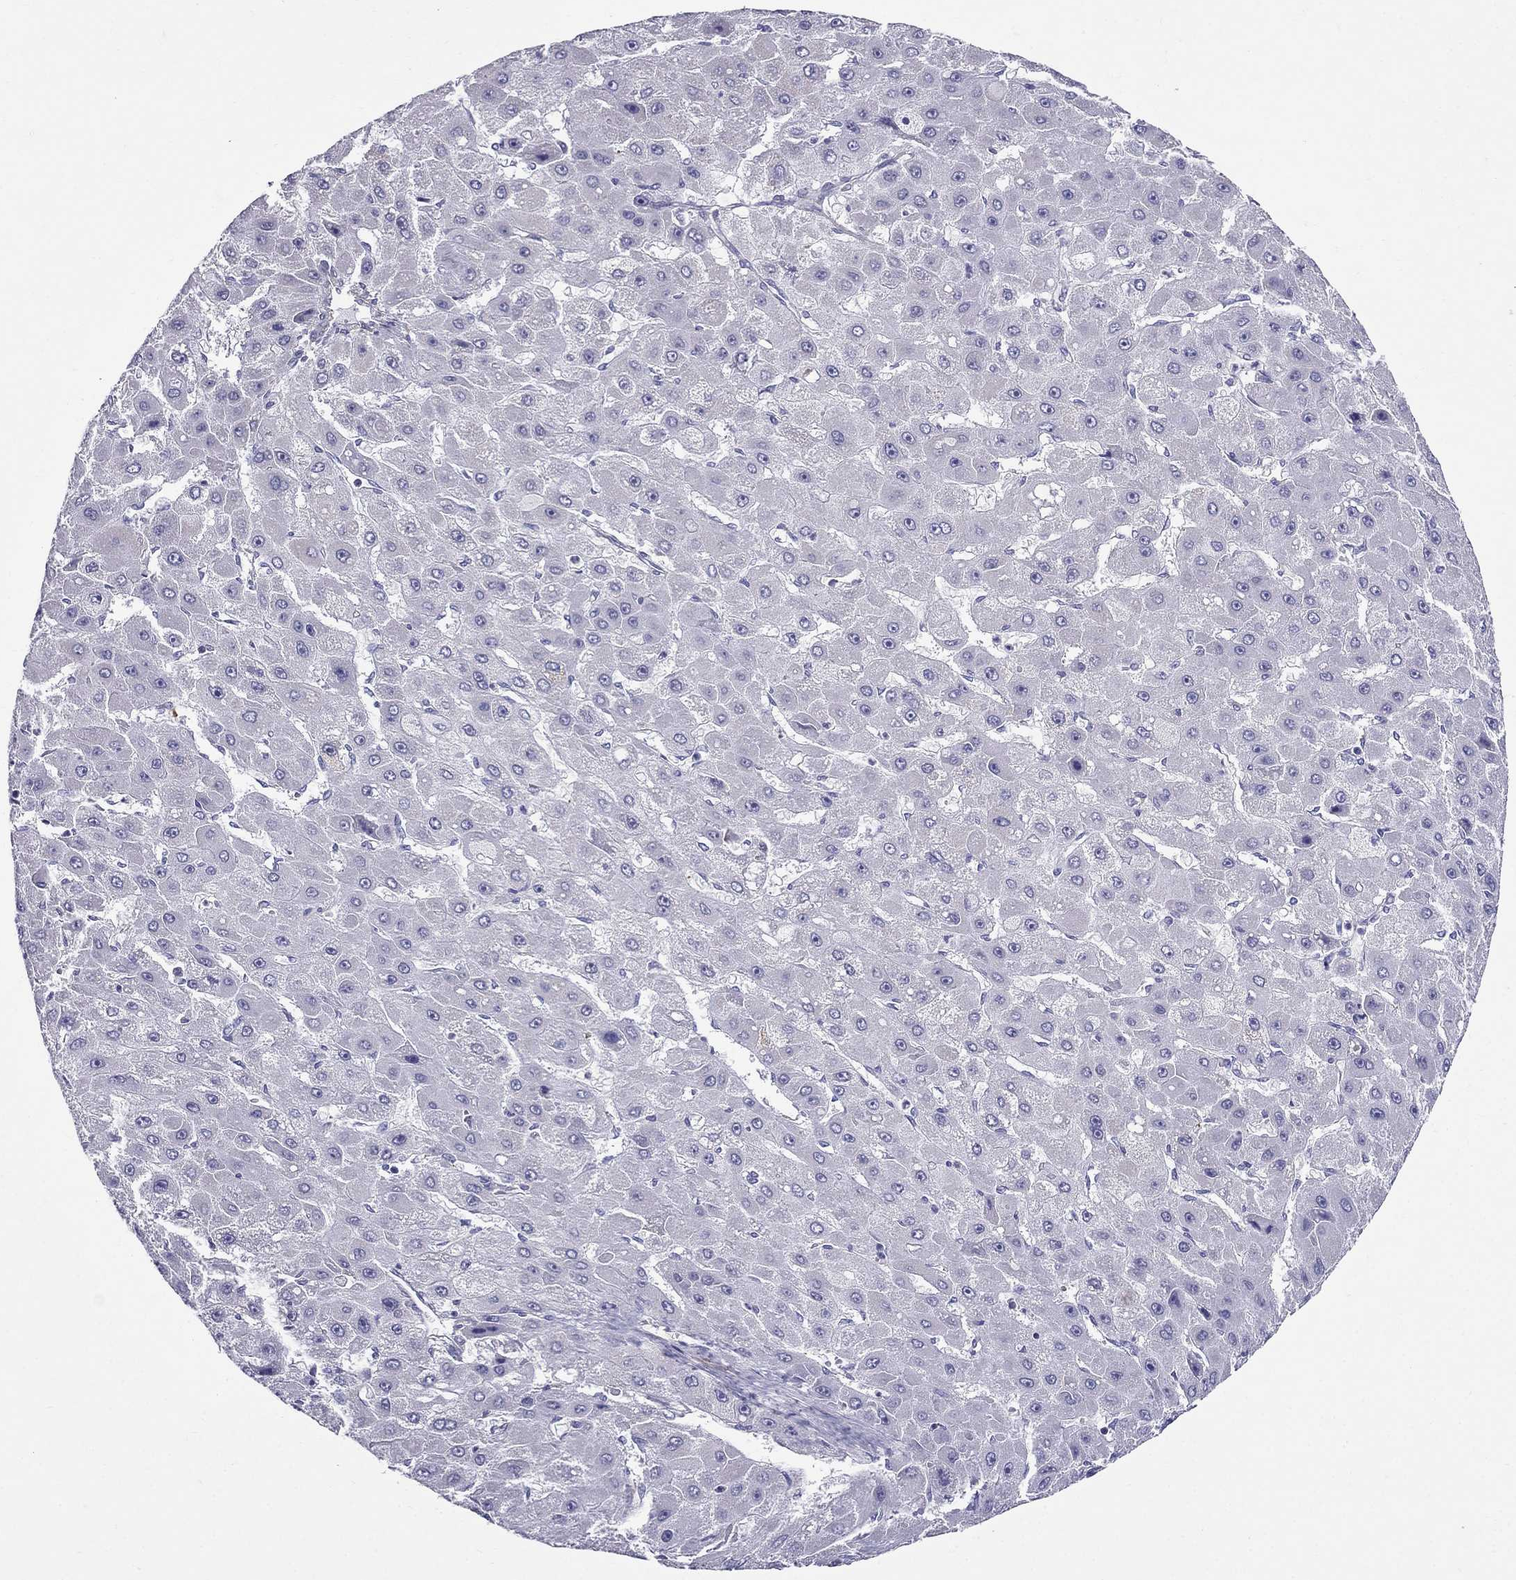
{"staining": {"intensity": "negative", "quantity": "none", "location": "none"}, "tissue": "liver cancer", "cell_type": "Tumor cells", "image_type": "cancer", "snomed": [{"axis": "morphology", "description": "Carcinoma, Hepatocellular, NOS"}, {"axis": "topography", "description": "Liver"}], "caption": "Histopathology image shows no protein positivity in tumor cells of liver hepatocellular carcinoma tissue.", "gene": "GPR50", "patient": {"sex": "female", "age": 25}}